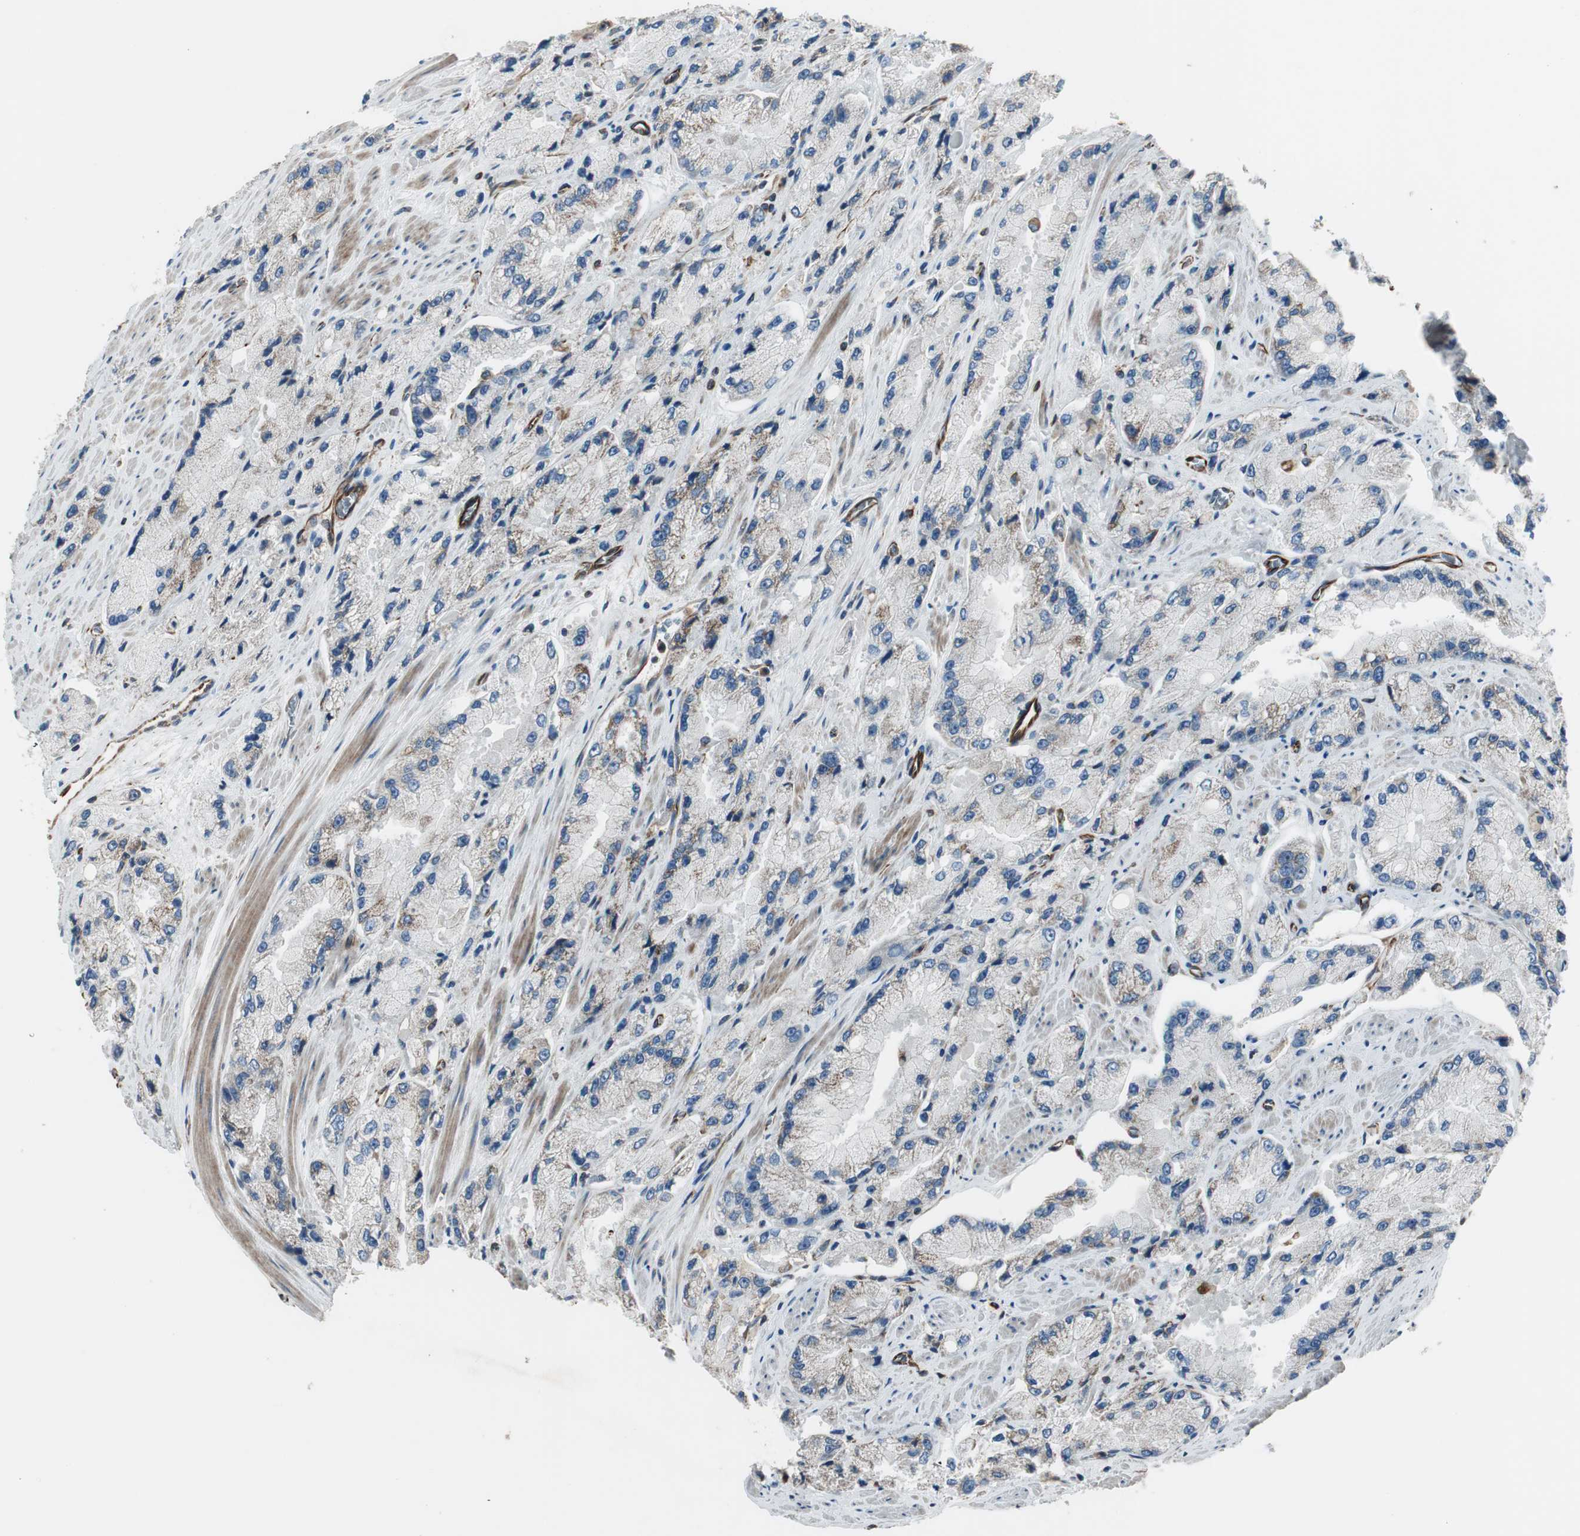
{"staining": {"intensity": "negative", "quantity": "none", "location": "none"}, "tissue": "prostate cancer", "cell_type": "Tumor cells", "image_type": "cancer", "snomed": [{"axis": "morphology", "description": "Adenocarcinoma, High grade"}, {"axis": "topography", "description": "Prostate"}], "caption": "Micrograph shows no protein expression in tumor cells of prostate cancer (high-grade adenocarcinoma) tissue. The staining was performed using DAB to visualize the protein expression in brown, while the nuclei were stained in blue with hematoxylin (Magnification: 20x).", "gene": "SRCIN1", "patient": {"sex": "male", "age": 58}}